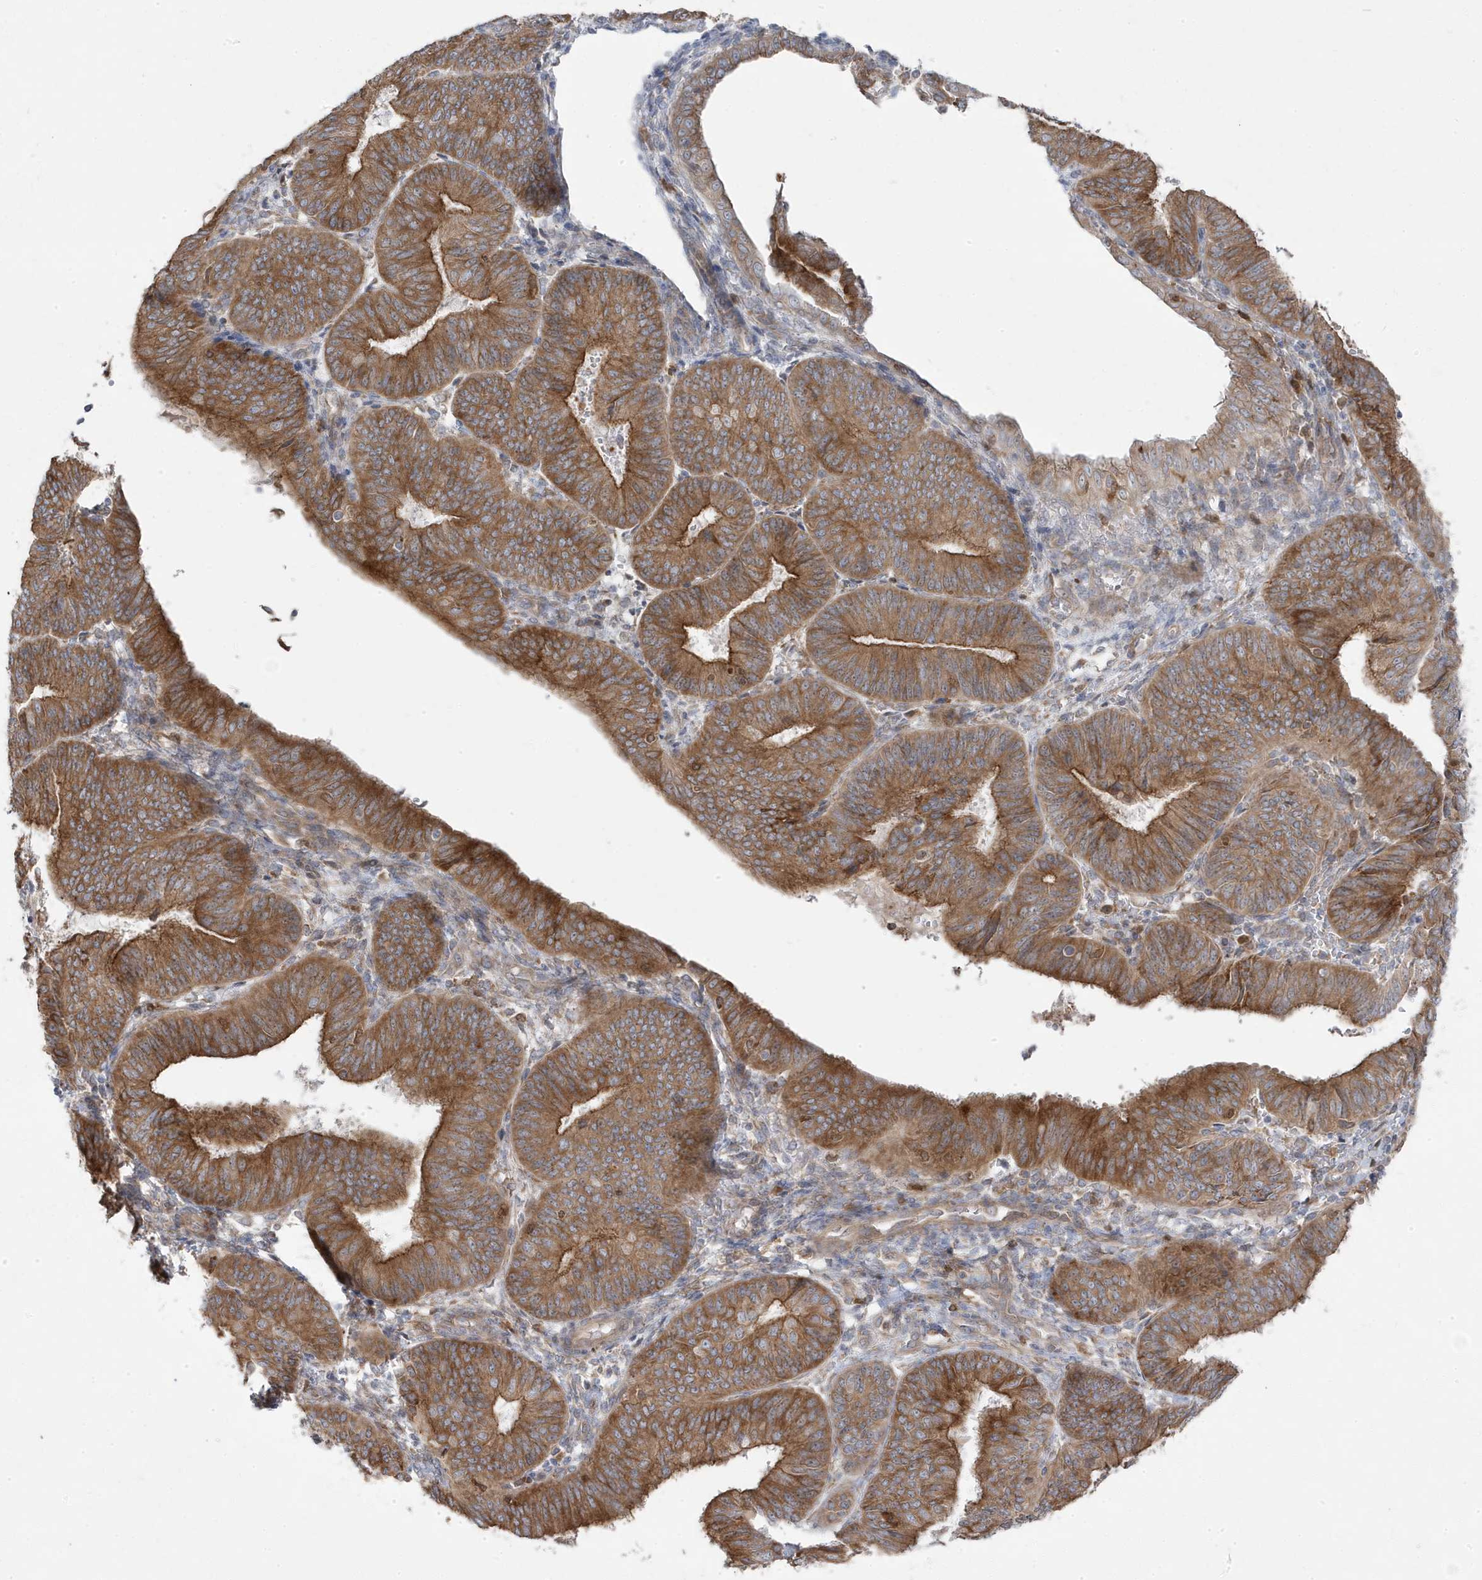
{"staining": {"intensity": "moderate", "quantity": ">75%", "location": "cytoplasmic/membranous"}, "tissue": "endometrial cancer", "cell_type": "Tumor cells", "image_type": "cancer", "snomed": [{"axis": "morphology", "description": "Adenocarcinoma, NOS"}, {"axis": "topography", "description": "Endometrium"}], "caption": "There is medium levels of moderate cytoplasmic/membranous expression in tumor cells of endometrial adenocarcinoma, as demonstrated by immunohistochemical staining (brown color).", "gene": "ZNF654", "patient": {"sex": "female", "age": 58}}